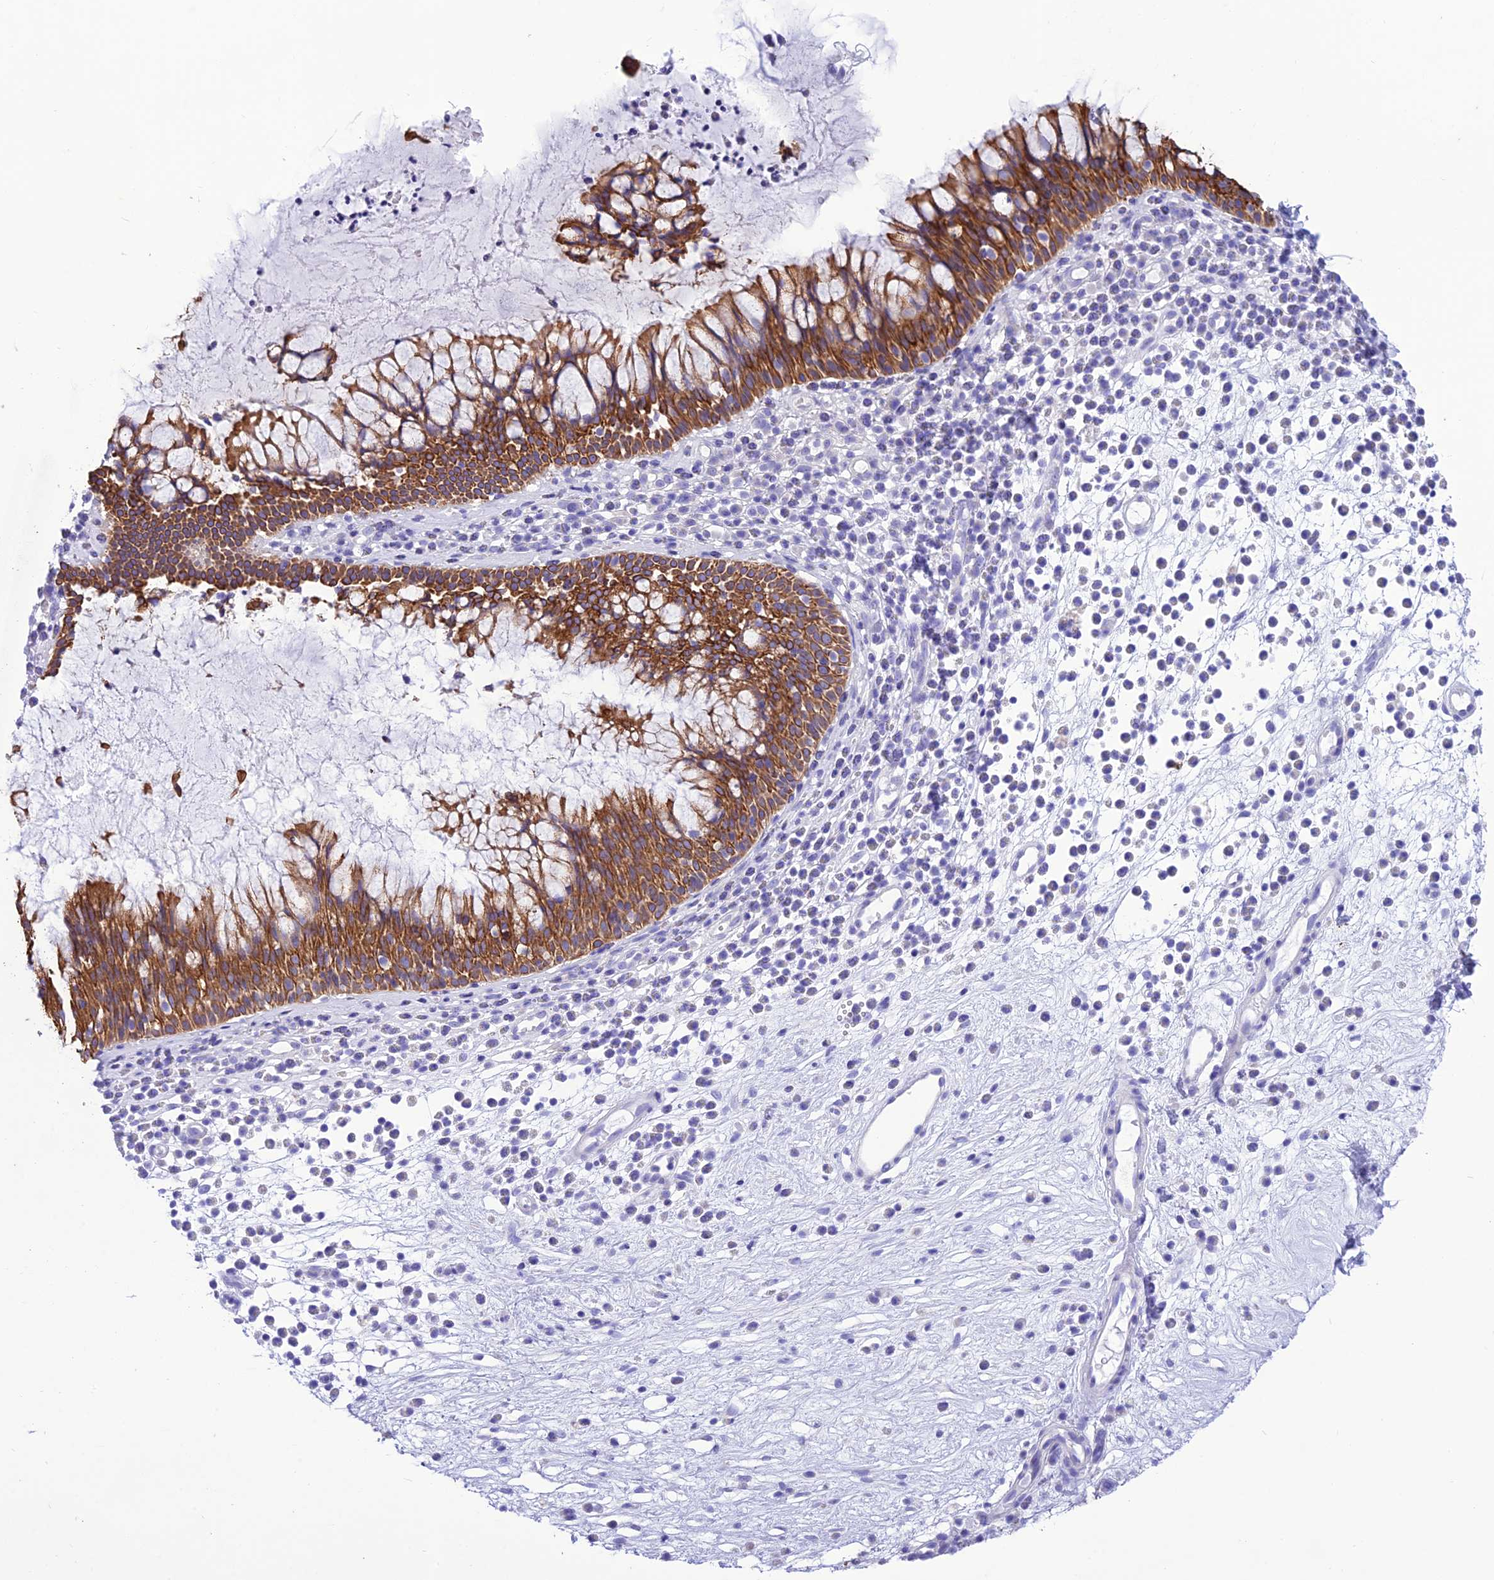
{"staining": {"intensity": "strong", "quantity": ">75%", "location": "cytoplasmic/membranous"}, "tissue": "nasopharynx", "cell_type": "Respiratory epithelial cells", "image_type": "normal", "snomed": [{"axis": "morphology", "description": "Normal tissue, NOS"}, {"axis": "morphology", "description": "Inflammation, NOS"}, {"axis": "topography", "description": "Nasopharynx"}], "caption": "IHC of unremarkable nasopharynx shows high levels of strong cytoplasmic/membranous staining in approximately >75% of respiratory epithelial cells.", "gene": "VPS52", "patient": {"sex": "male", "age": 70}}